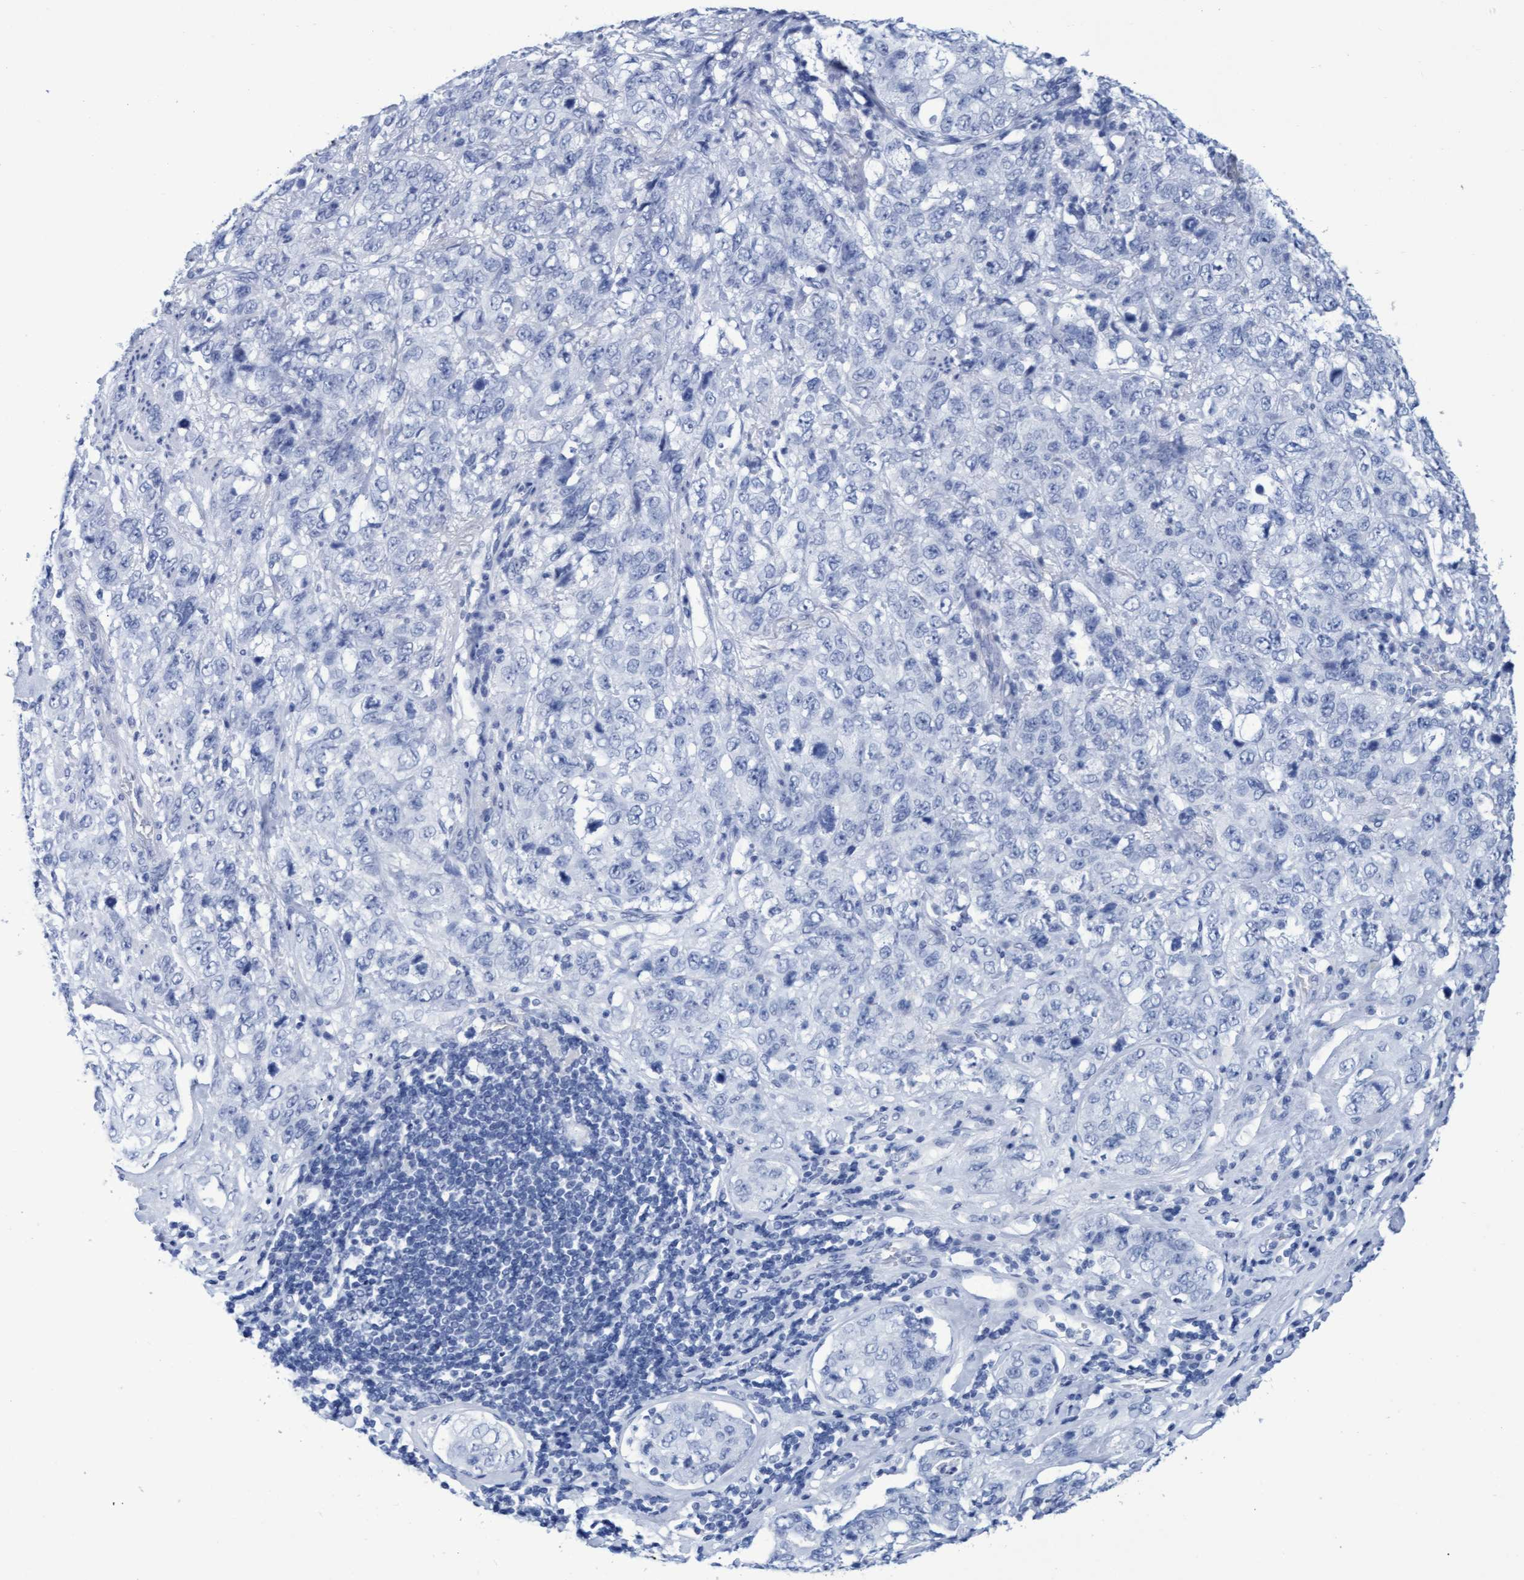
{"staining": {"intensity": "negative", "quantity": "none", "location": "none"}, "tissue": "stomach cancer", "cell_type": "Tumor cells", "image_type": "cancer", "snomed": [{"axis": "morphology", "description": "Adenocarcinoma, NOS"}, {"axis": "topography", "description": "Stomach"}], "caption": "An IHC image of stomach adenocarcinoma is shown. There is no staining in tumor cells of stomach adenocarcinoma.", "gene": "INSL6", "patient": {"sex": "male", "age": 48}}